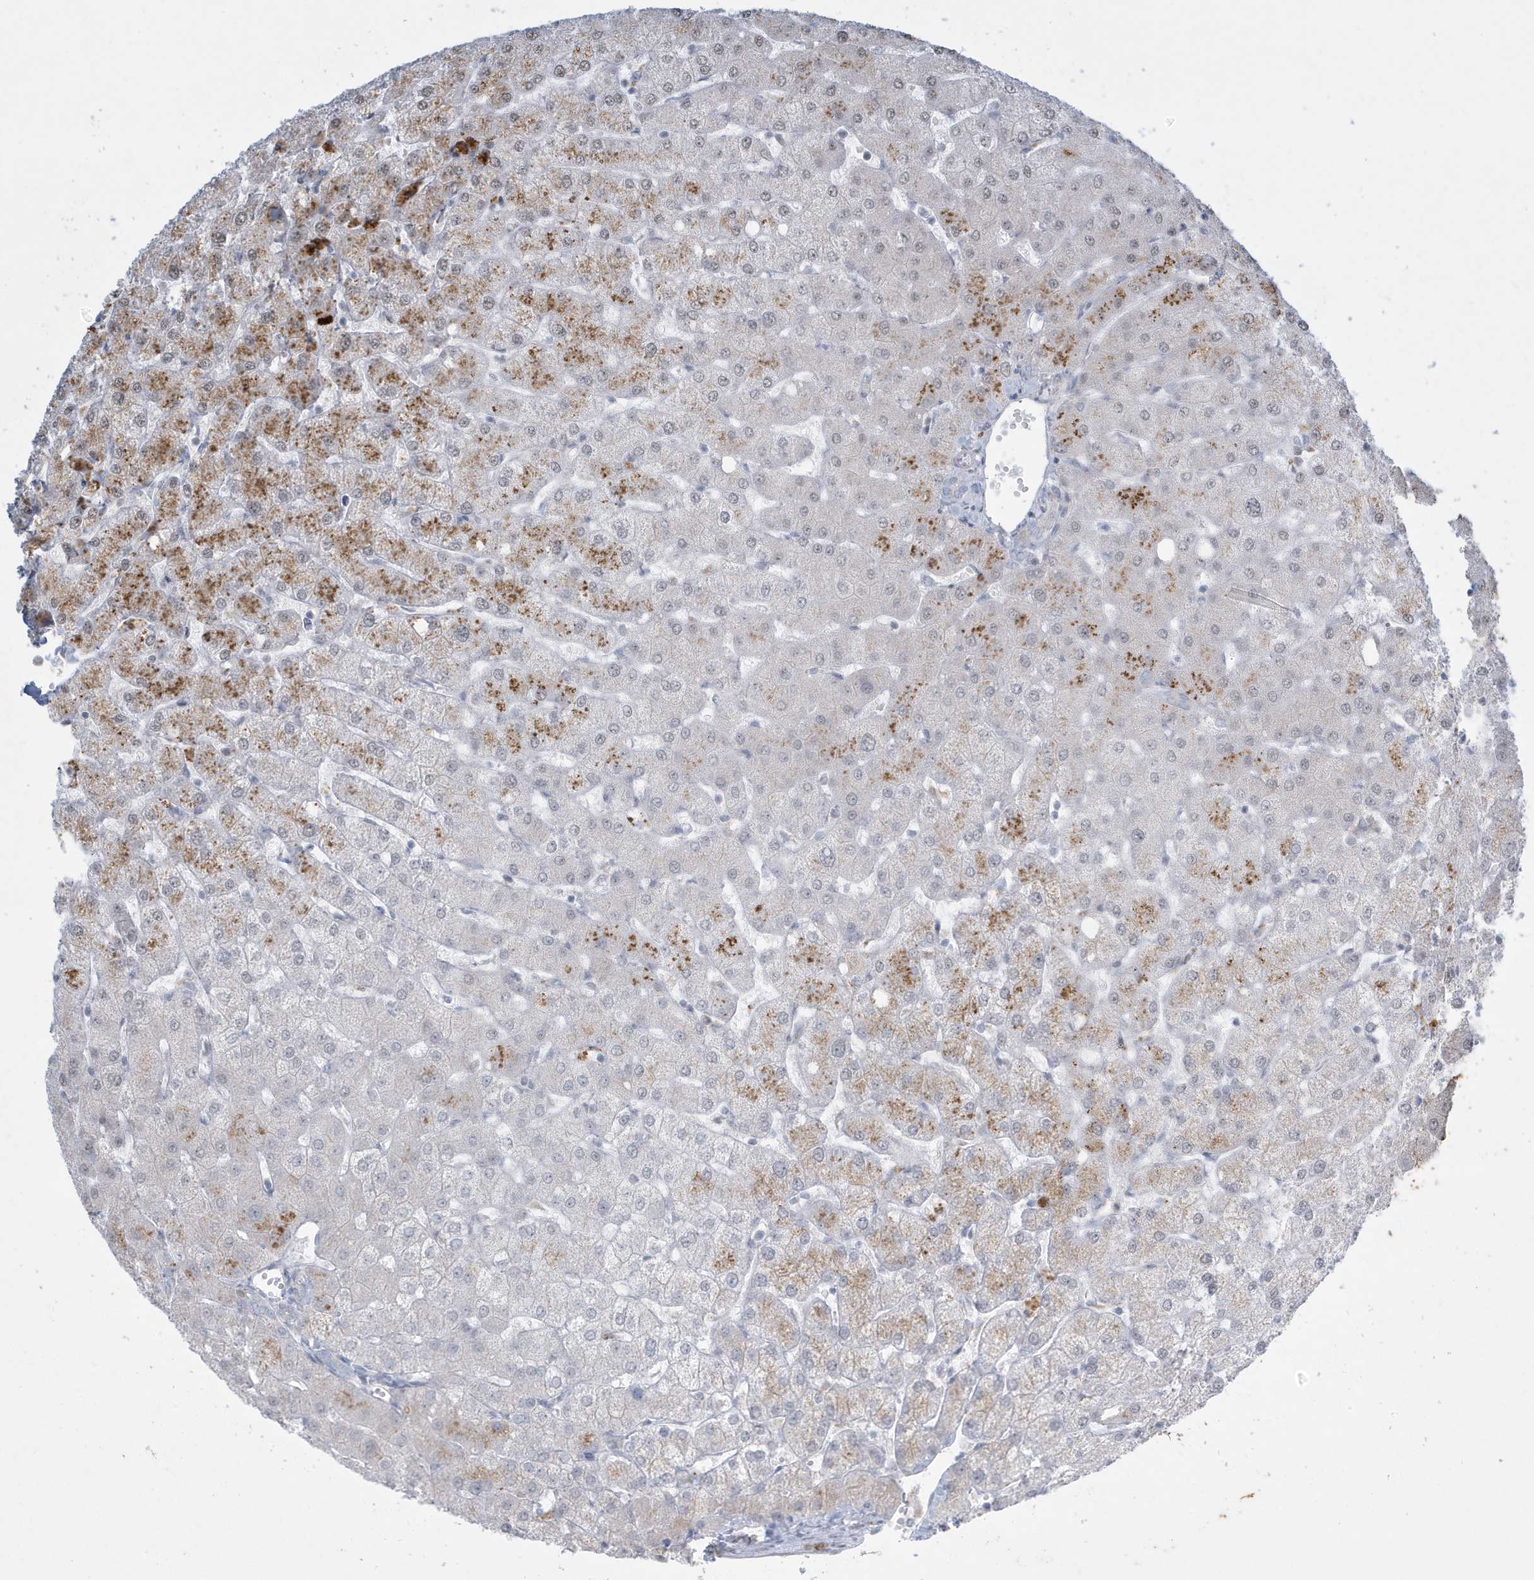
{"staining": {"intensity": "negative", "quantity": "none", "location": "none"}, "tissue": "liver", "cell_type": "Cholangiocytes", "image_type": "normal", "snomed": [{"axis": "morphology", "description": "Normal tissue, NOS"}, {"axis": "topography", "description": "Liver"}], "caption": "Normal liver was stained to show a protein in brown. There is no significant staining in cholangiocytes. (Immunohistochemistry (ihc), brightfield microscopy, high magnification).", "gene": "FNDC1", "patient": {"sex": "female", "age": 54}}